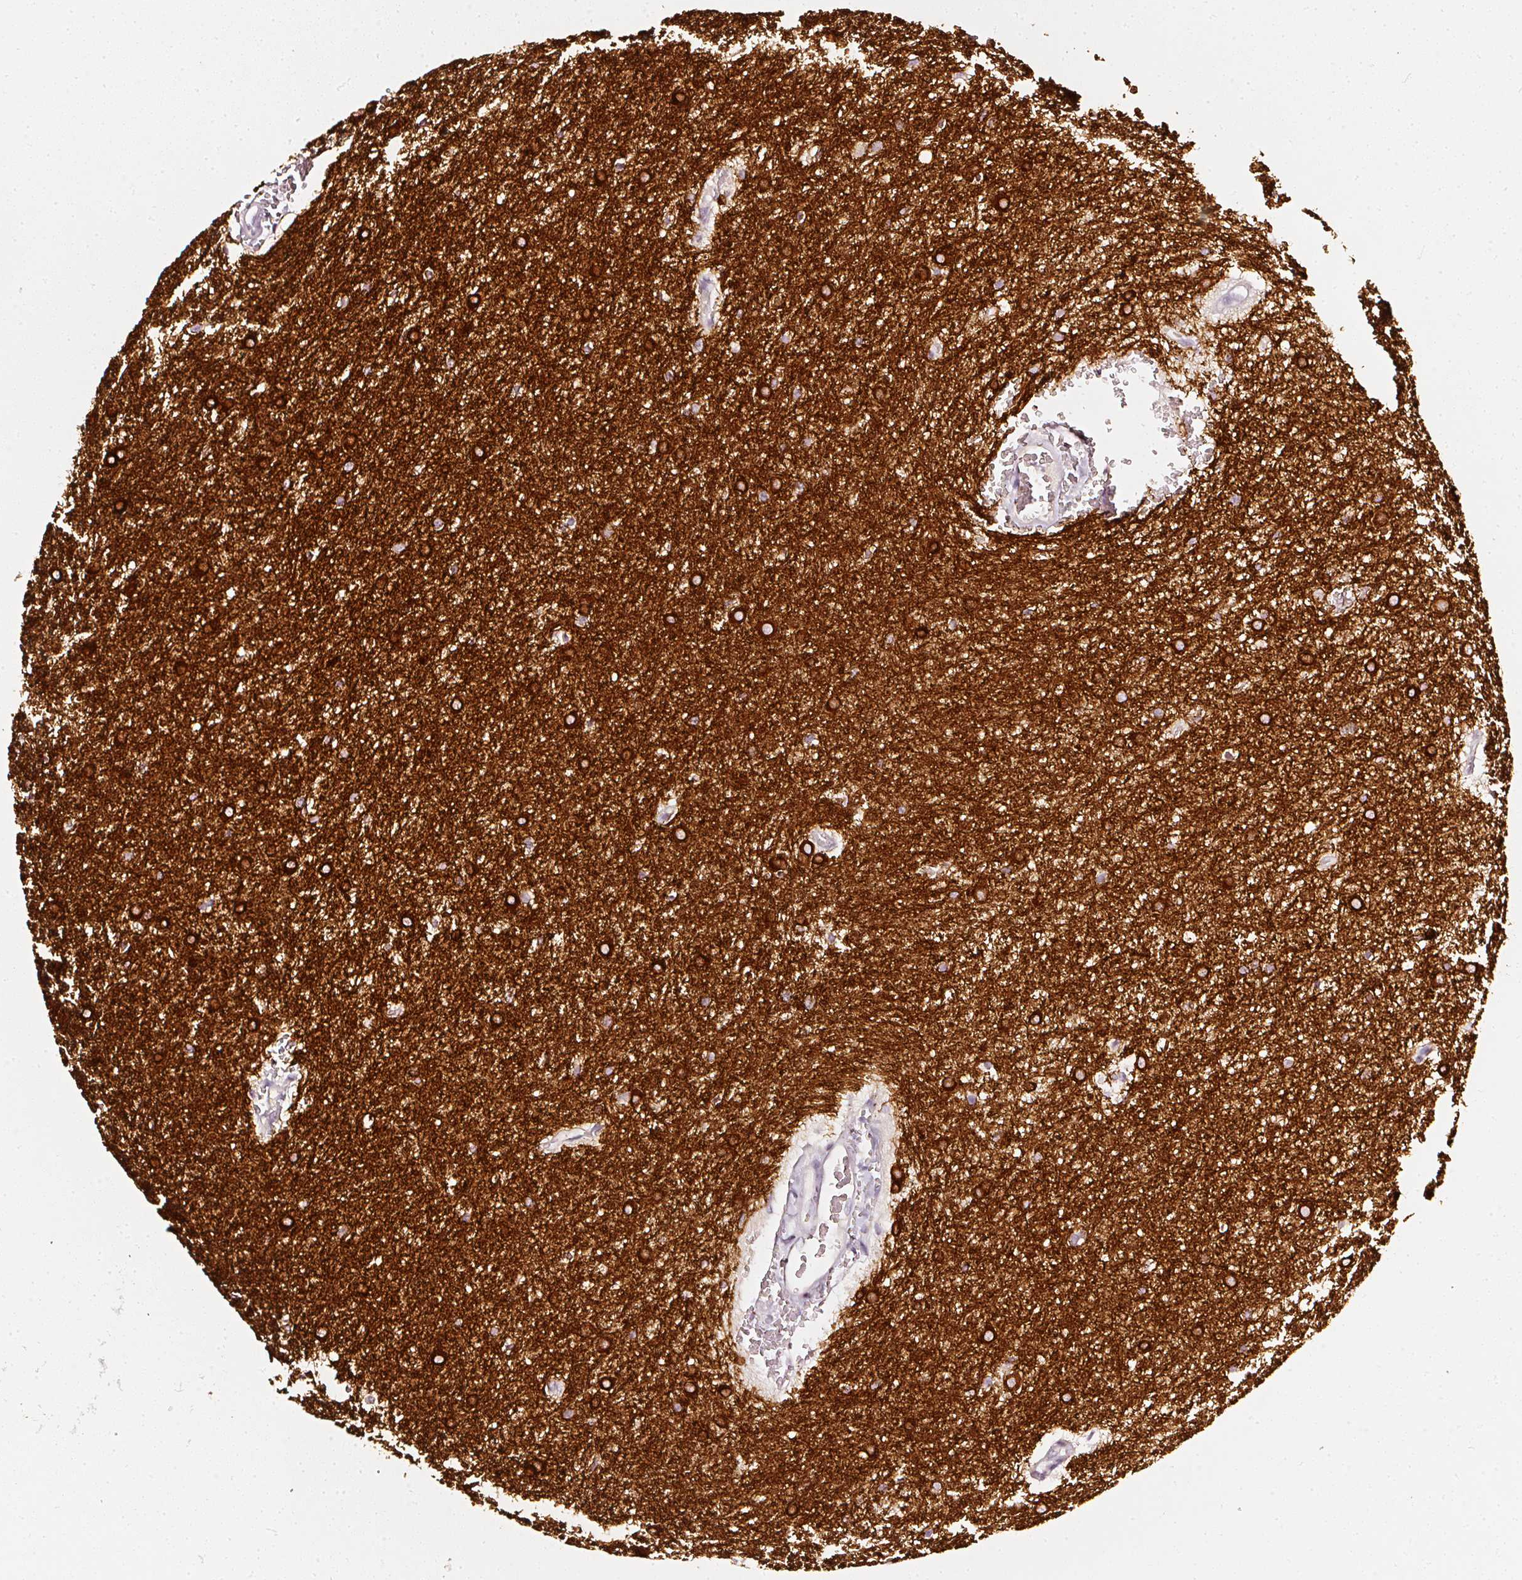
{"staining": {"intensity": "strong", "quantity": "25%-75%", "location": "cytoplasmic/membranous"}, "tissue": "glioma", "cell_type": "Tumor cells", "image_type": "cancer", "snomed": [{"axis": "morphology", "description": "Glioma, malignant, Low grade"}, {"axis": "topography", "description": "Cerebellum"}], "caption": "Immunohistochemical staining of human malignant low-grade glioma exhibits strong cytoplasmic/membranous protein staining in approximately 25%-75% of tumor cells.", "gene": "CNP", "patient": {"sex": "female", "age": 5}}